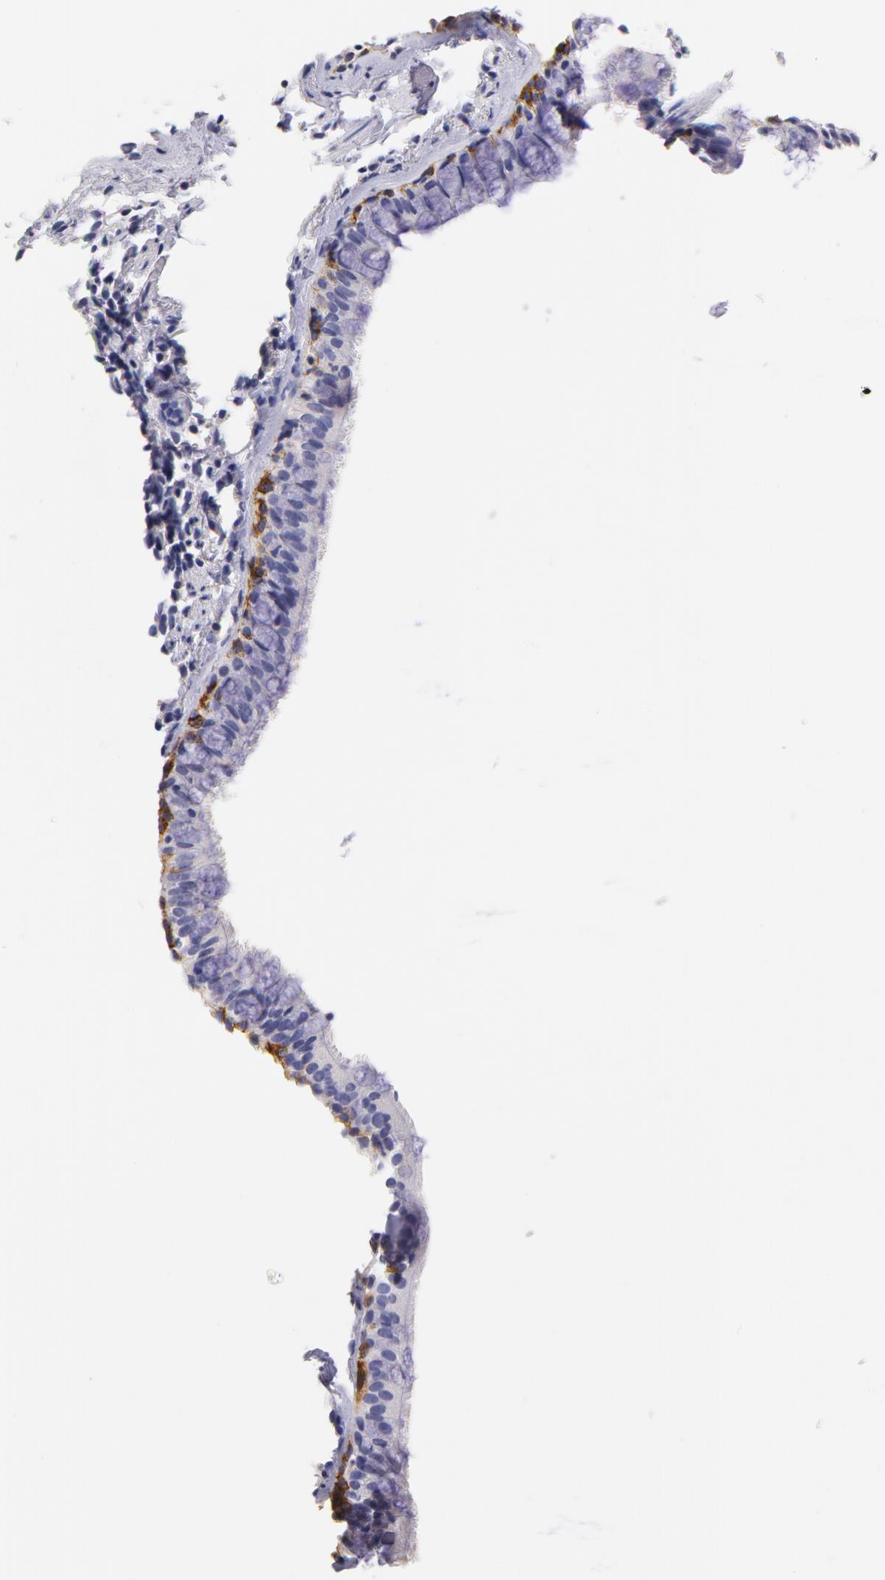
{"staining": {"intensity": "negative", "quantity": "none", "location": "none"}, "tissue": "lung cancer", "cell_type": "Tumor cells", "image_type": "cancer", "snomed": [{"axis": "morphology", "description": "Neoplasm, malignant, NOS"}, {"axis": "topography", "description": "Lung"}], "caption": "Neoplasm (malignant) (lung) was stained to show a protein in brown. There is no significant staining in tumor cells.", "gene": "CD44", "patient": {"sex": "female", "age": 75}}